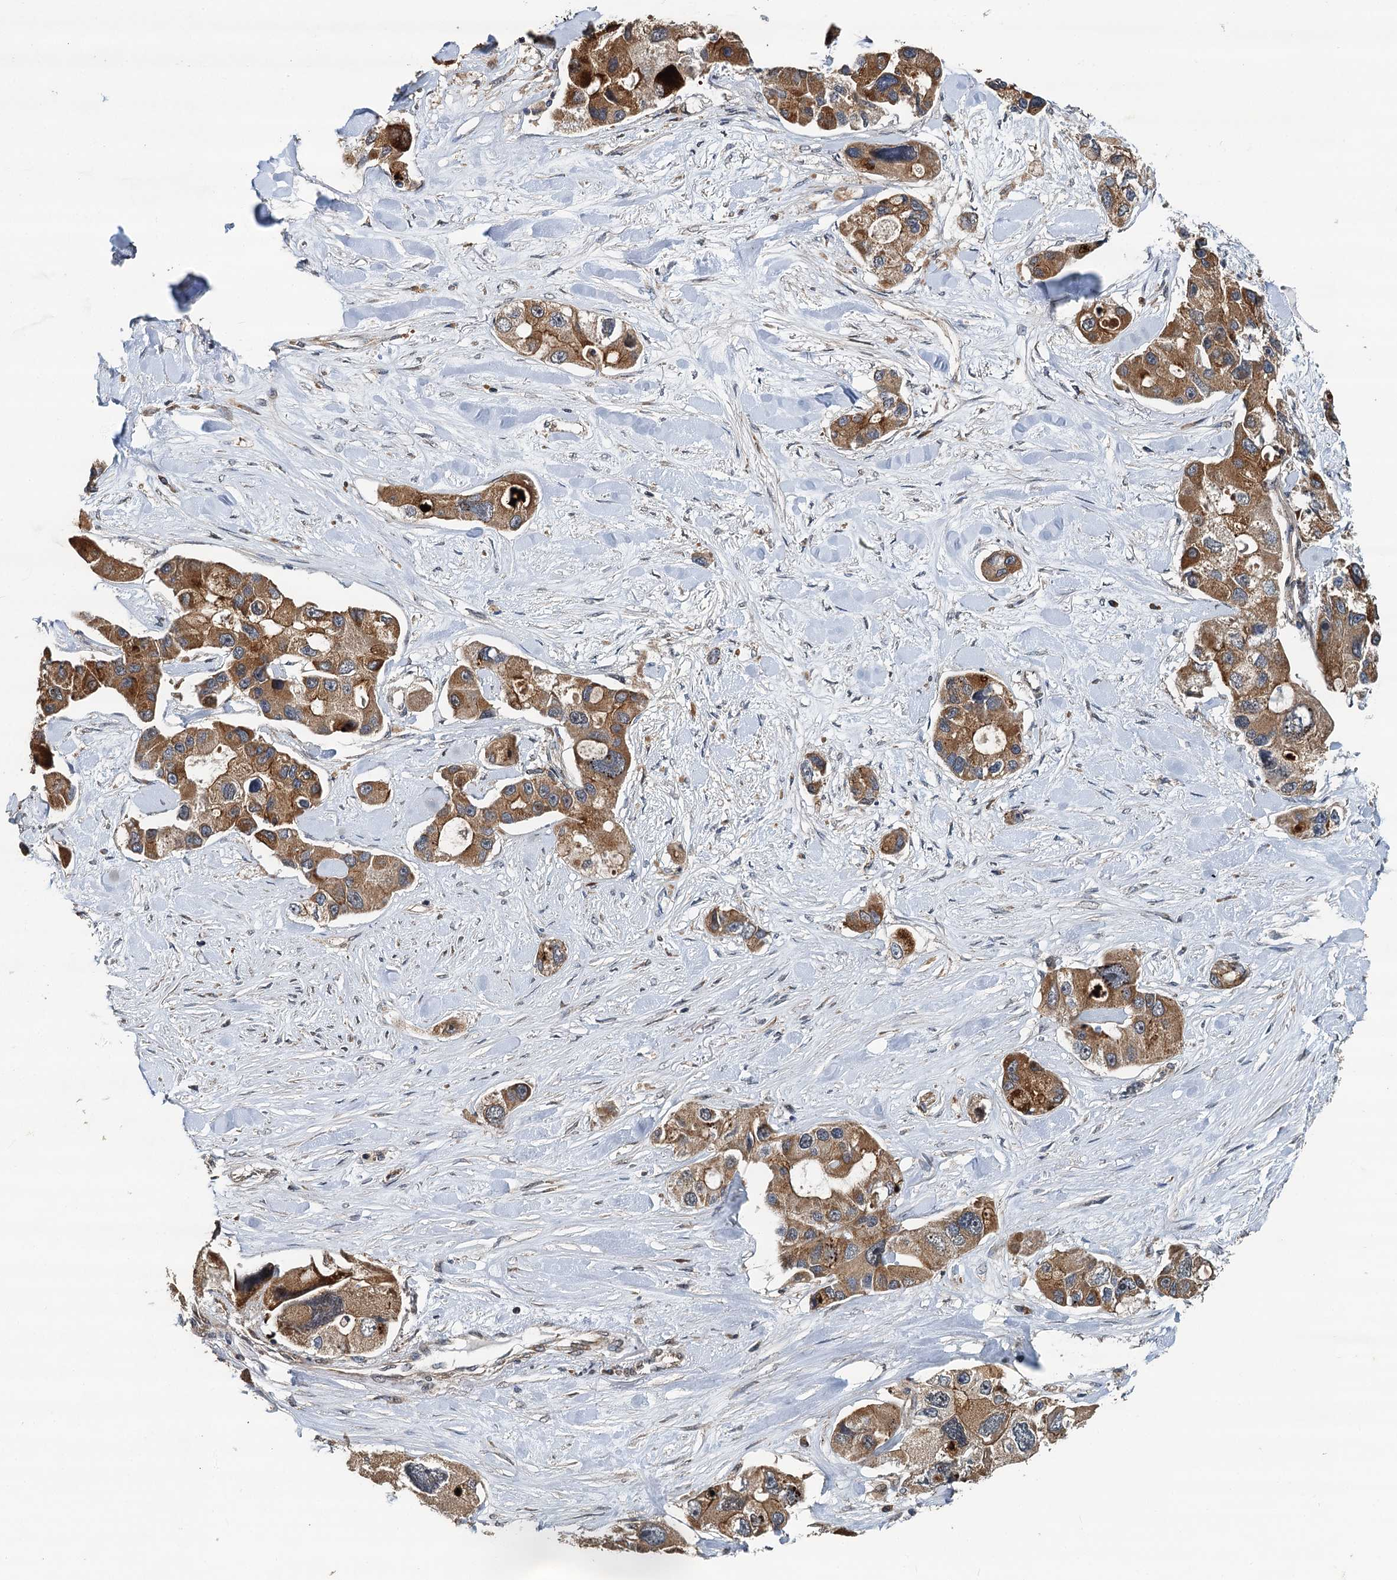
{"staining": {"intensity": "strong", "quantity": ">75%", "location": "cytoplasmic/membranous"}, "tissue": "lung cancer", "cell_type": "Tumor cells", "image_type": "cancer", "snomed": [{"axis": "morphology", "description": "Adenocarcinoma, NOS"}, {"axis": "topography", "description": "Lung"}], "caption": "The histopathology image demonstrates a brown stain indicating the presence of a protein in the cytoplasmic/membranous of tumor cells in adenocarcinoma (lung). (Brightfield microscopy of DAB IHC at high magnification).", "gene": "LRRK2", "patient": {"sex": "female", "age": 54}}